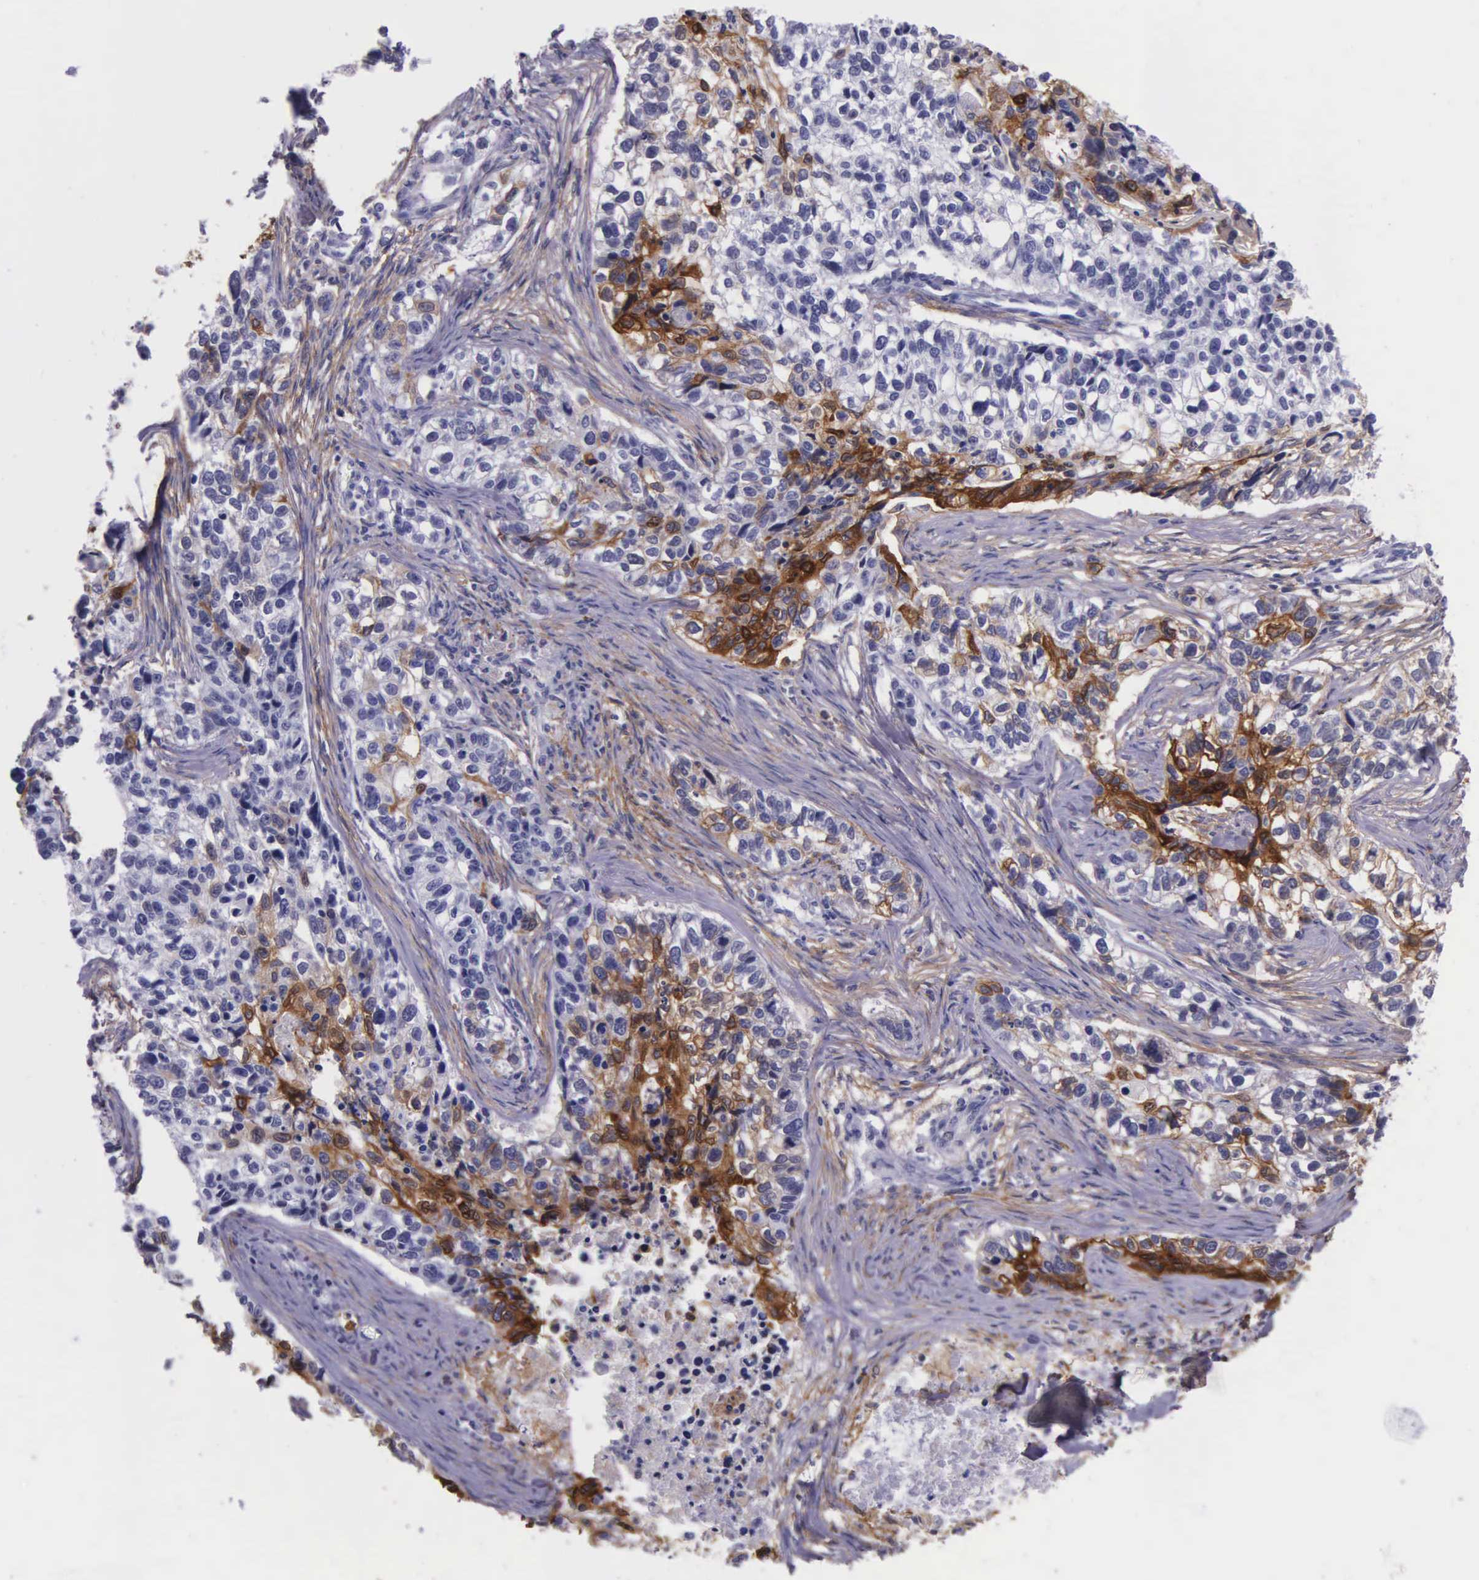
{"staining": {"intensity": "moderate", "quantity": "25%-75%", "location": "cytoplasmic/membranous"}, "tissue": "lung cancer", "cell_type": "Tumor cells", "image_type": "cancer", "snomed": [{"axis": "morphology", "description": "Squamous cell carcinoma, NOS"}, {"axis": "topography", "description": "Lymph node"}, {"axis": "topography", "description": "Lung"}], "caption": "Lung cancer stained for a protein (brown) demonstrates moderate cytoplasmic/membranous positive expression in approximately 25%-75% of tumor cells.", "gene": "AHNAK2", "patient": {"sex": "male", "age": 74}}